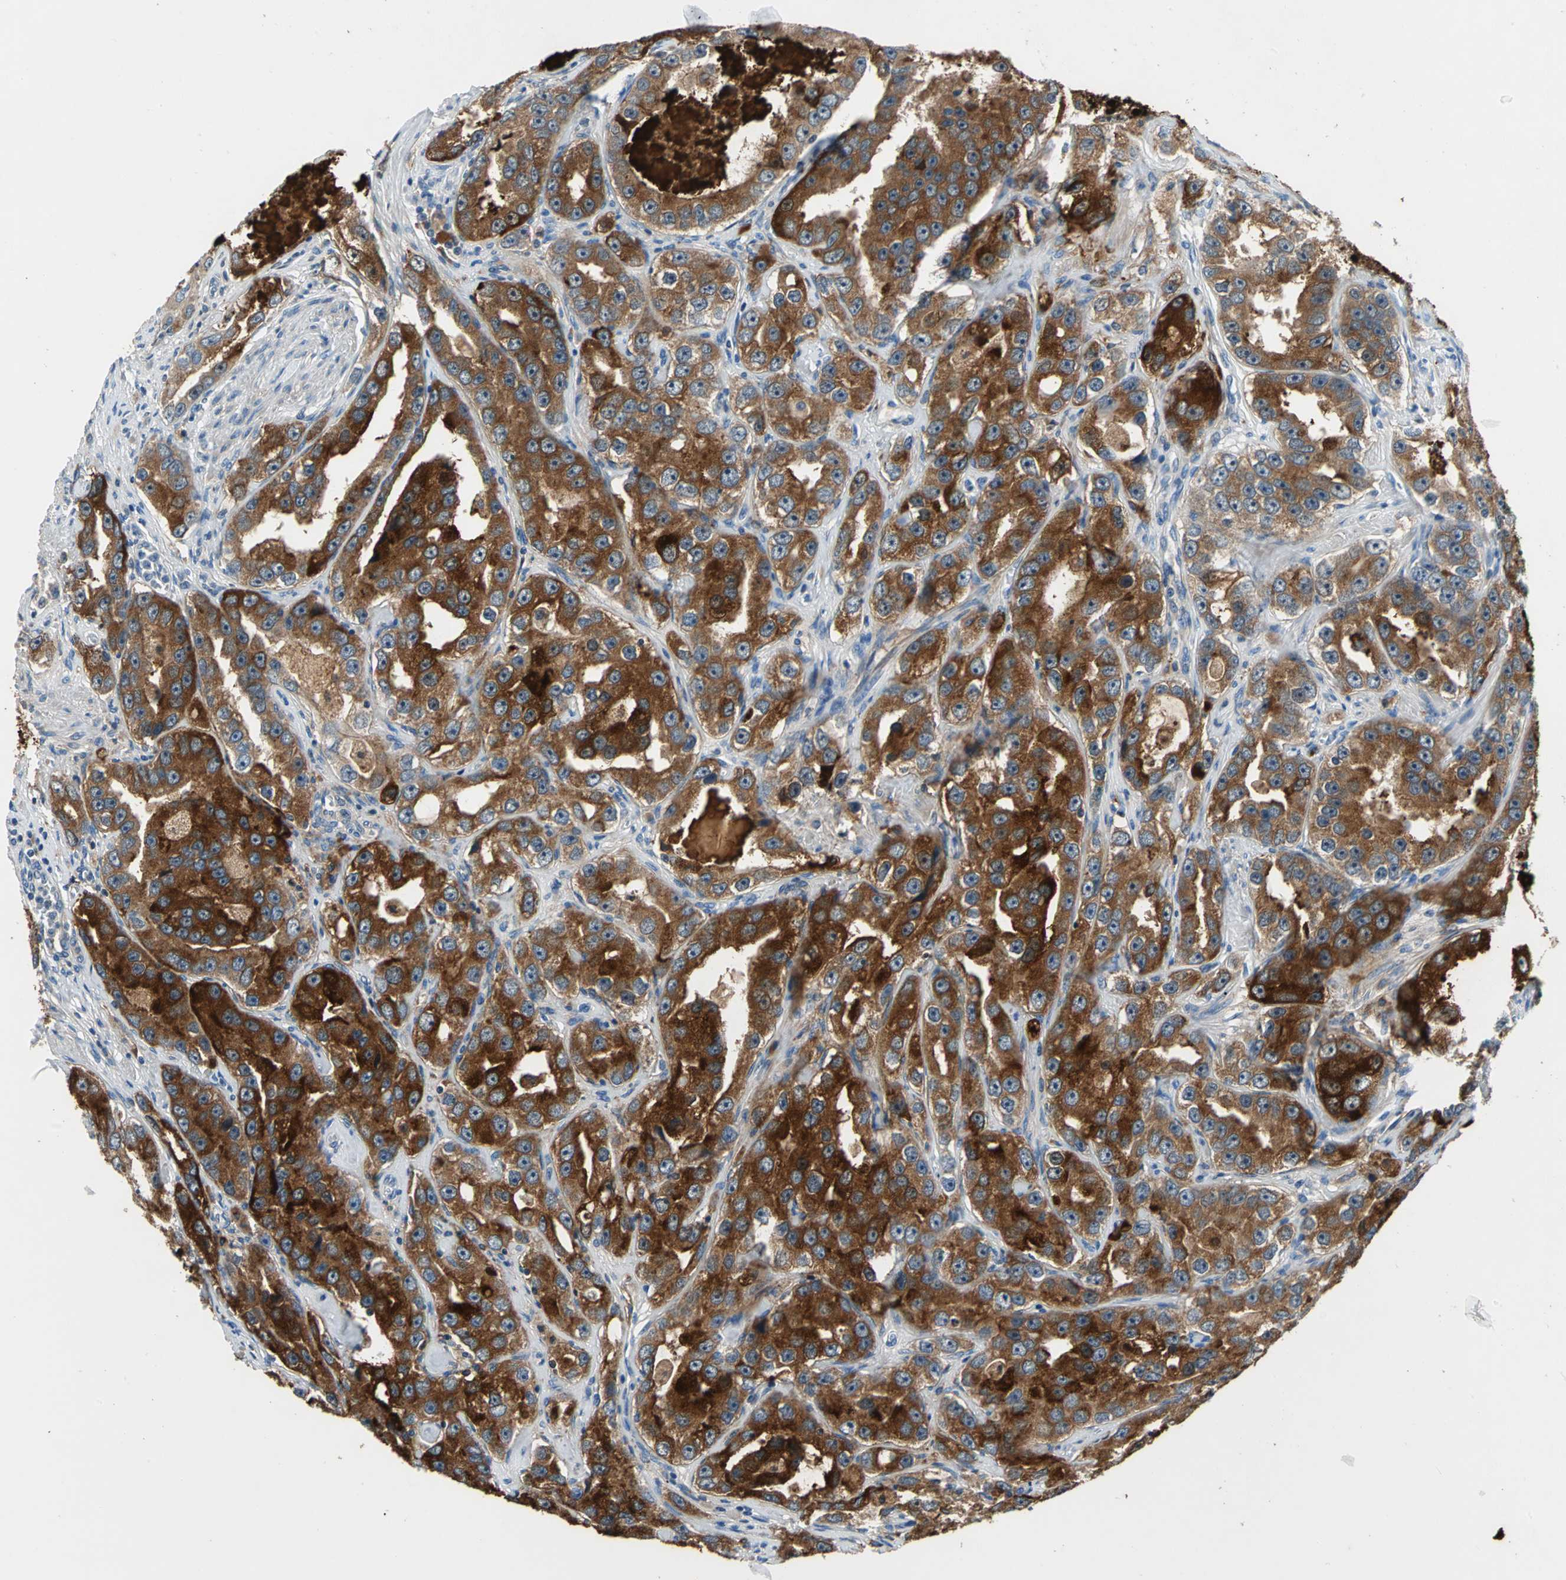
{"staining": {"intensity": "strong", "quantity": ">75%", "location": "cytoplasmic/membranous"}, "tissue": "prostate cancer", "cell_type": "Tumor cells", "image_type": "cancer", "snomed": [{"axis": "morphology", "description": "Adenocarcinoma, High grade"}, {"axis": "topography", "description": "Prostate"}], "caption": "A micrograph showing strong cytoplasmic/membranous positivity in about >75% of tumor cells in prostate cancer, as visualized by brown immunohistochemical staining.", "gene": "ZNF415", "patient": {"sex": "male", "age": 63}}